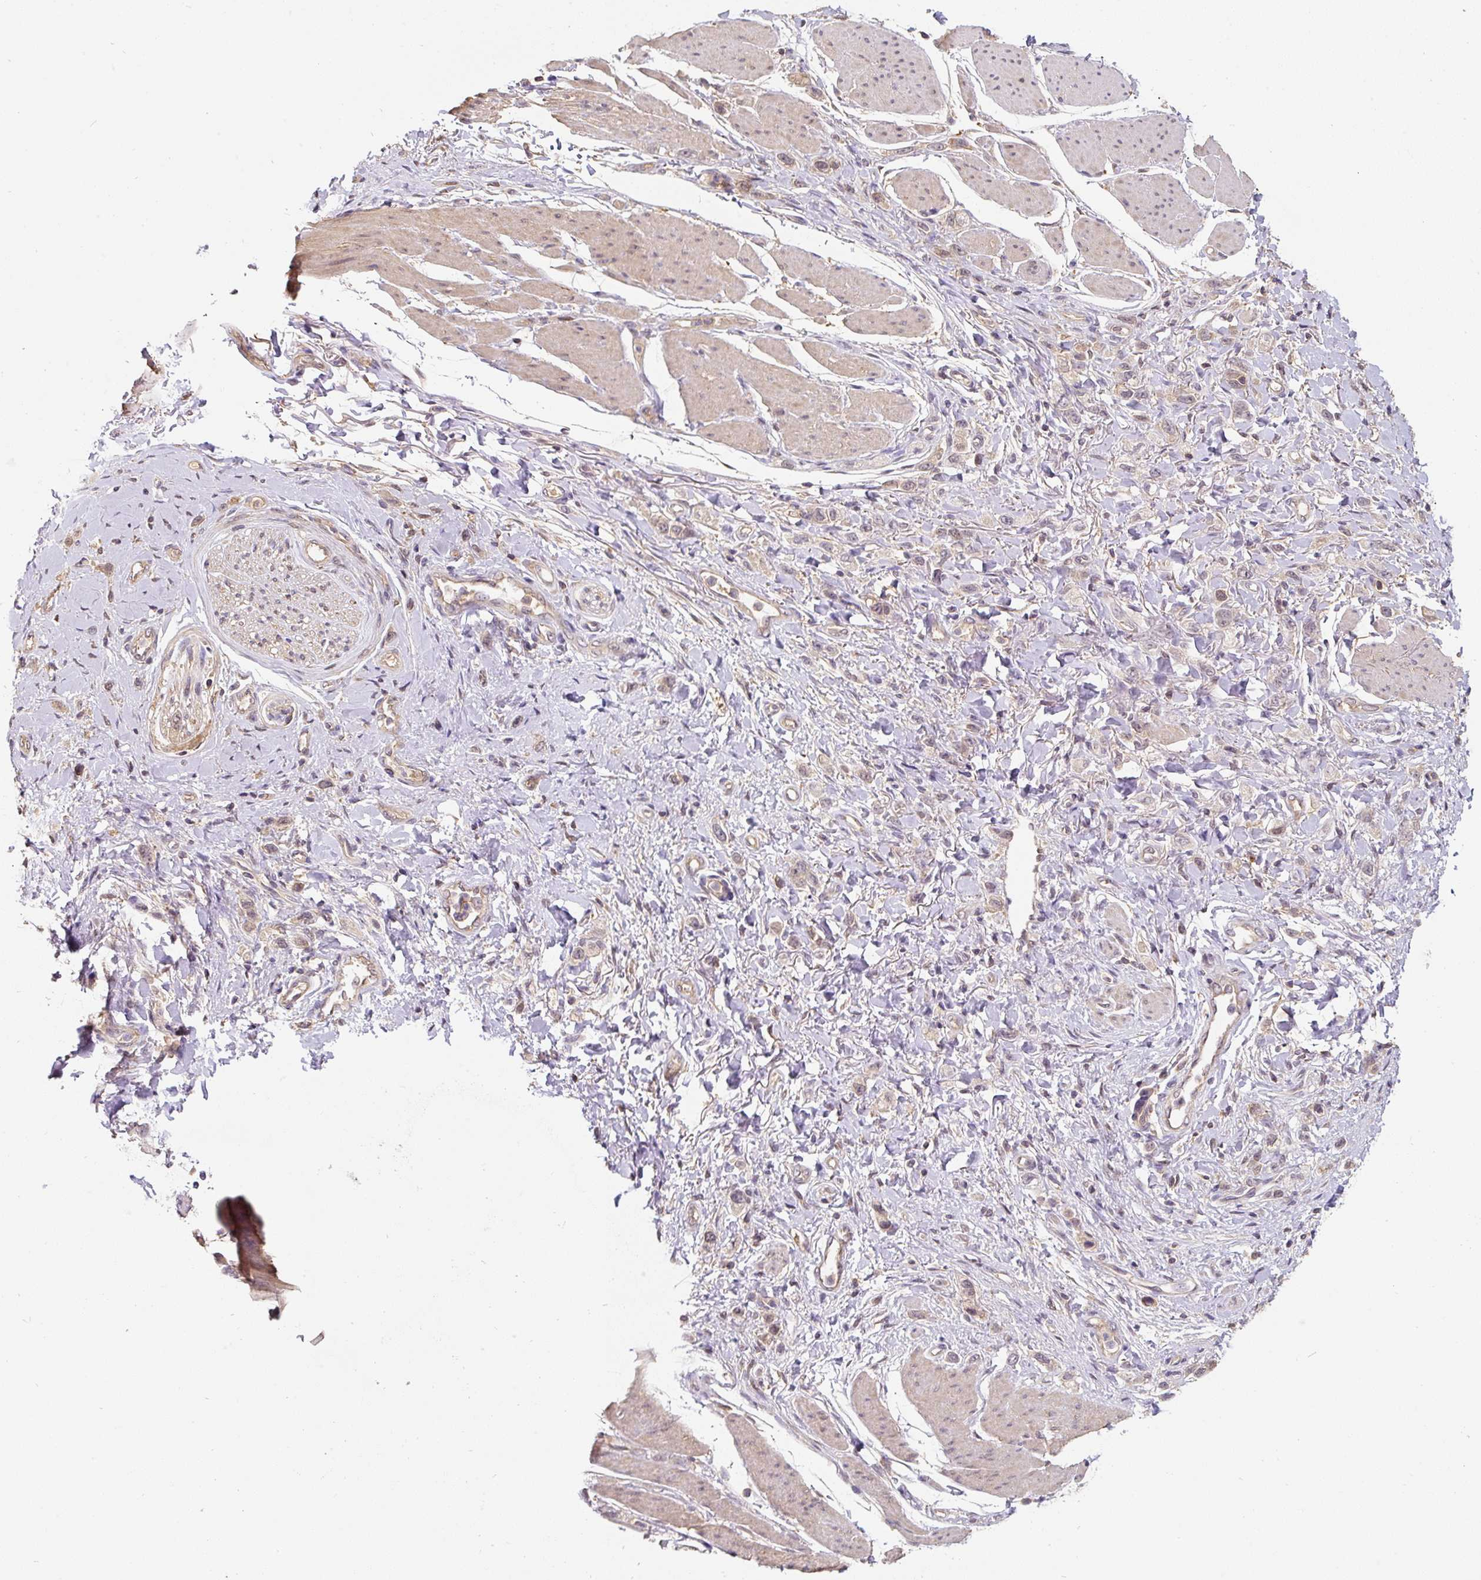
{"staining": {"intensity": "weak", "quantity": "25%-75%", "location": "cytoplasmic/membranous"}, "tissue": "stomach cancer", "cell_type": "Tumor cells", "image_type": "cancer", "snomed": [{"axis": "morphology", "description": "Adenocarcinoma, NOS"}, {"axis": "topography", "description": "Stomach"}], "caption": "The image reveals staining of stomach adenocarcinoma, revealing weak cytoplasmic/membranous protein expression (brown color) within tumor cells.", "gene": "ST13", "patient": {"sex": "female", "age": 65}}